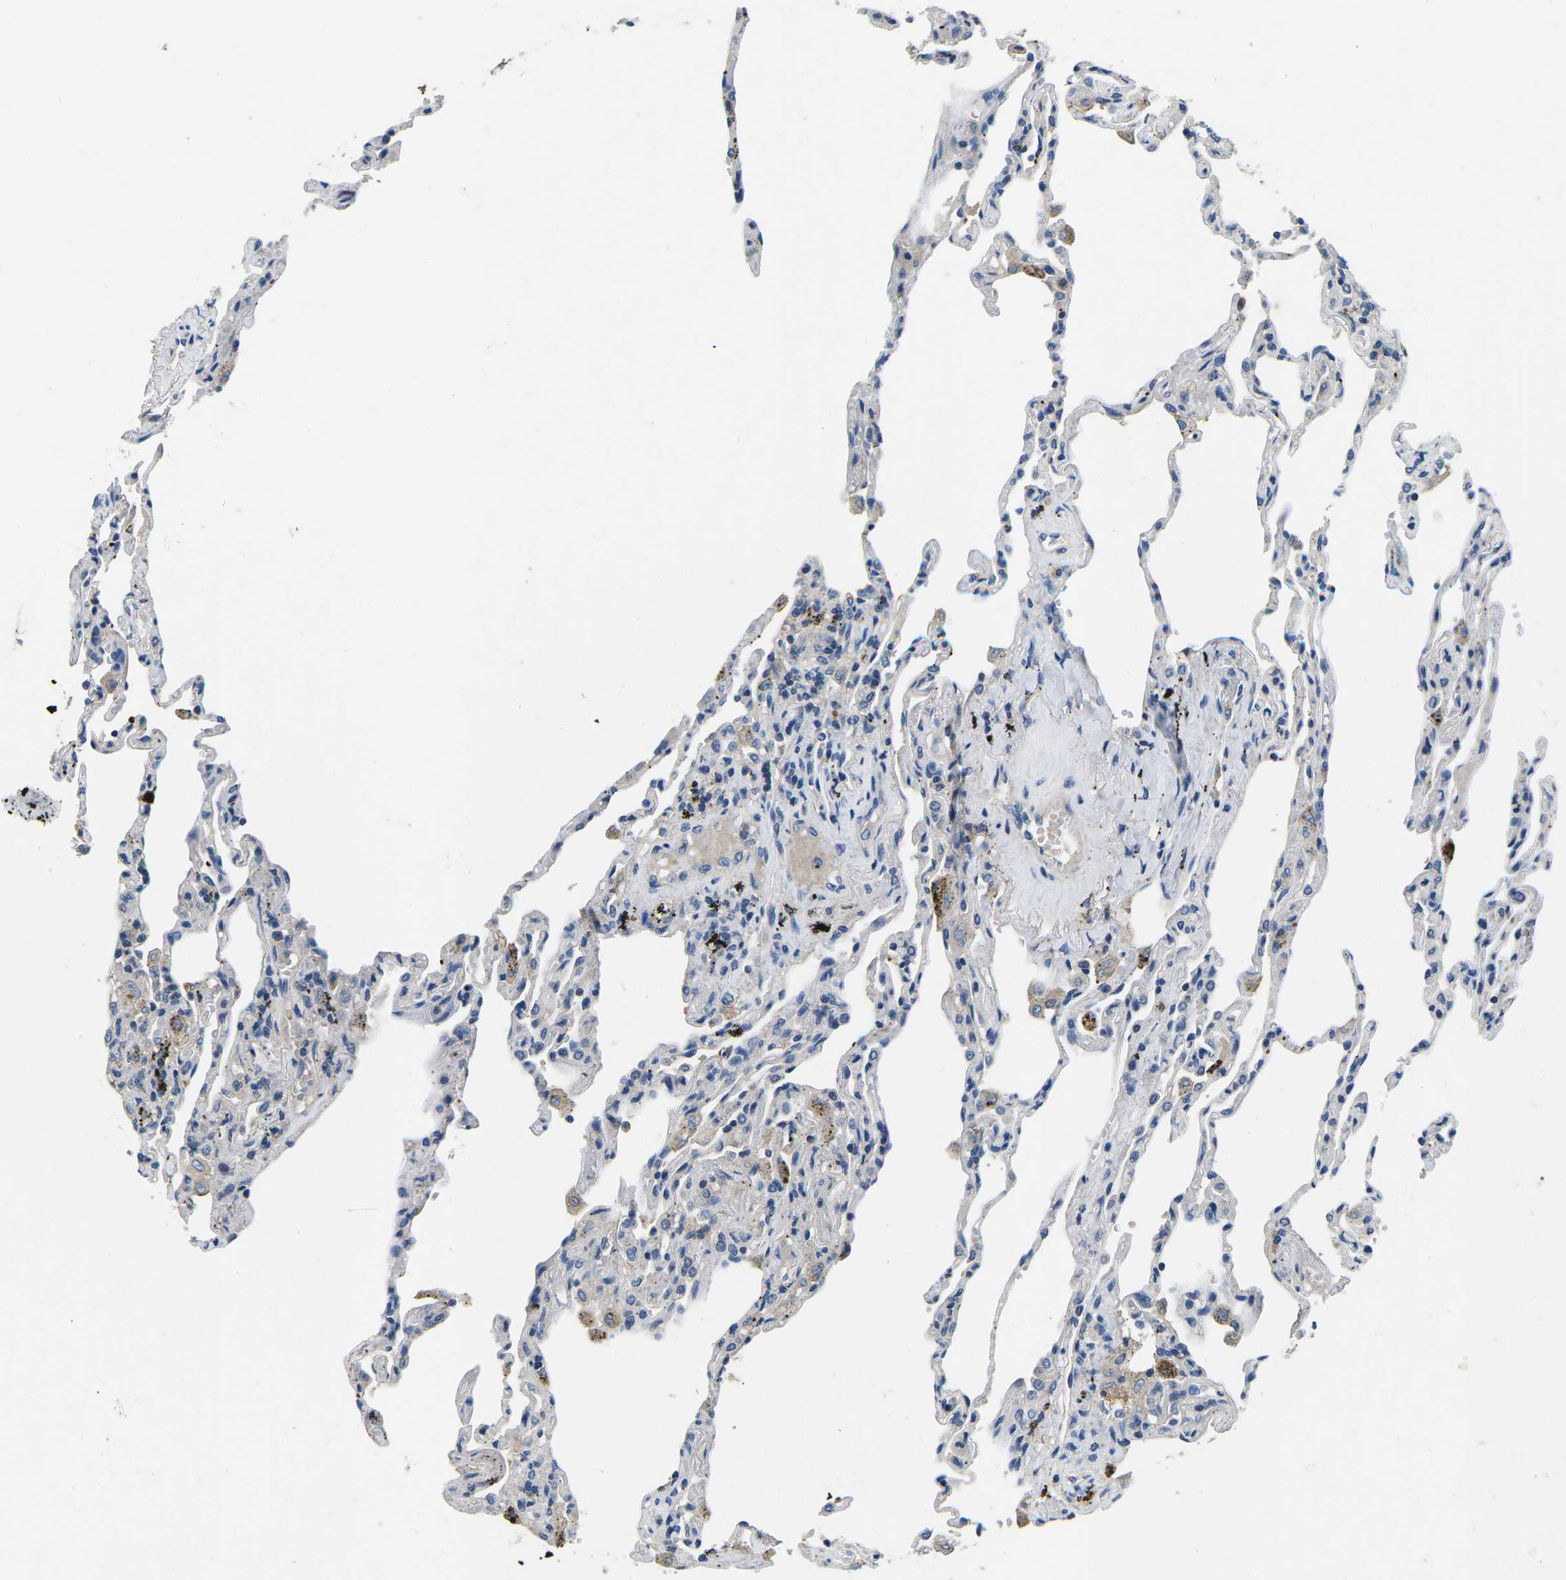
{"staining": {"intensity": "negative", "quantity": "none", "location": "none"}, "tissue": "lung", "cell_type": "Alveolar cells", "image_type": "normal", "snomed": [{"axis": "morphology", "description": "Normal tissue, NOS"}, {"axis": "topography", "description": "Lung"}], "caption": "The IHC histopathology image has no significant positivity in alveolar cells of lung.", "gene": "PDCD6IP", "patient": {"sex": "male", "age": 59}}